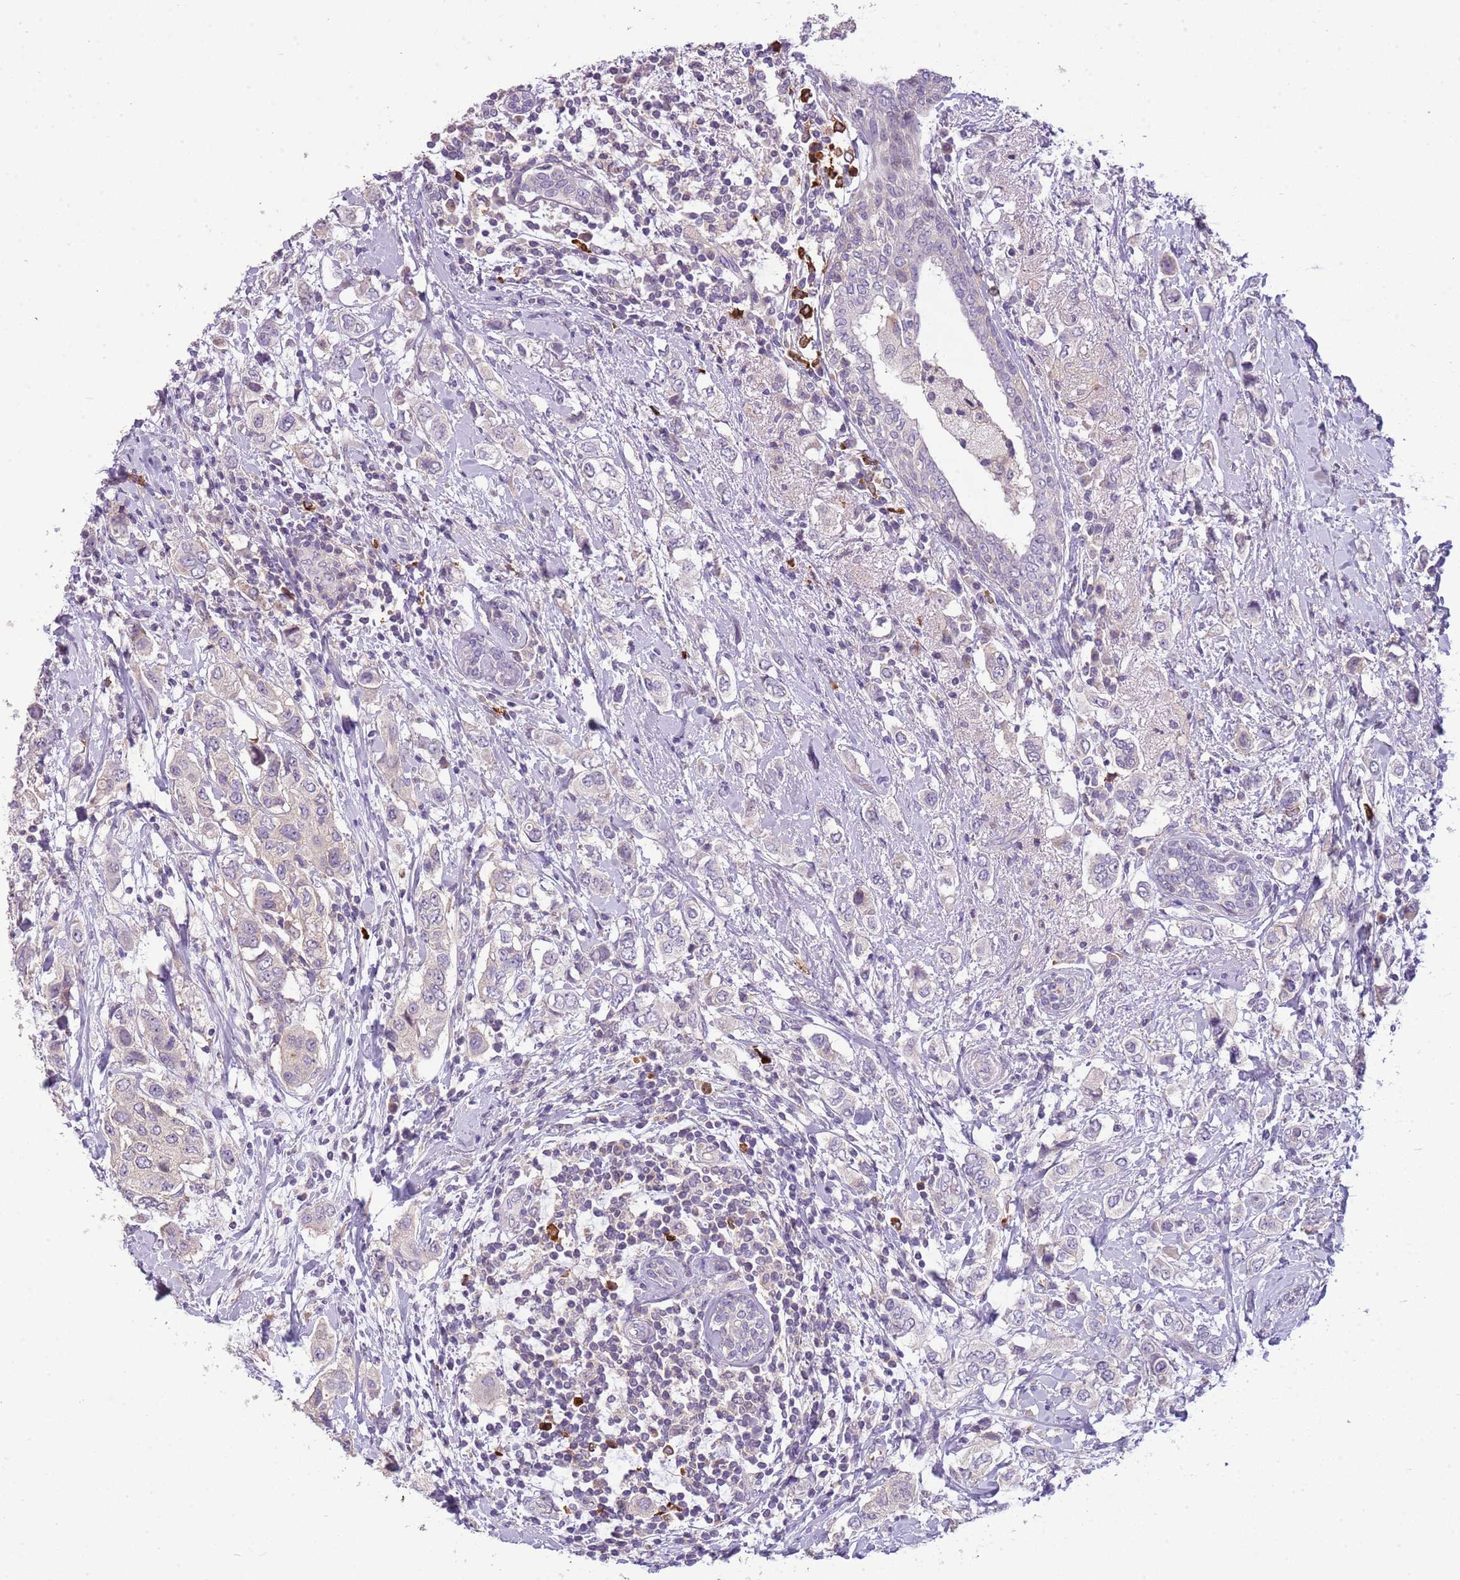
{"staining": {"intensity": "negative", "quantity": "none", "location": "none"}, "tissue": "breast cancer", "cell_type": "Tumor cells", "image_type": "cancer", "snomed": [{"axis": "morphology", "description": "Lobular carcinoma"}, {"axis": "topography", "description": "Breast"}], "caption": "A micrograph of human breast cancer is negative for staining in tumor cells.", "gene": "SCAMP5", "patient": {"sex": "female", "age": 51}}